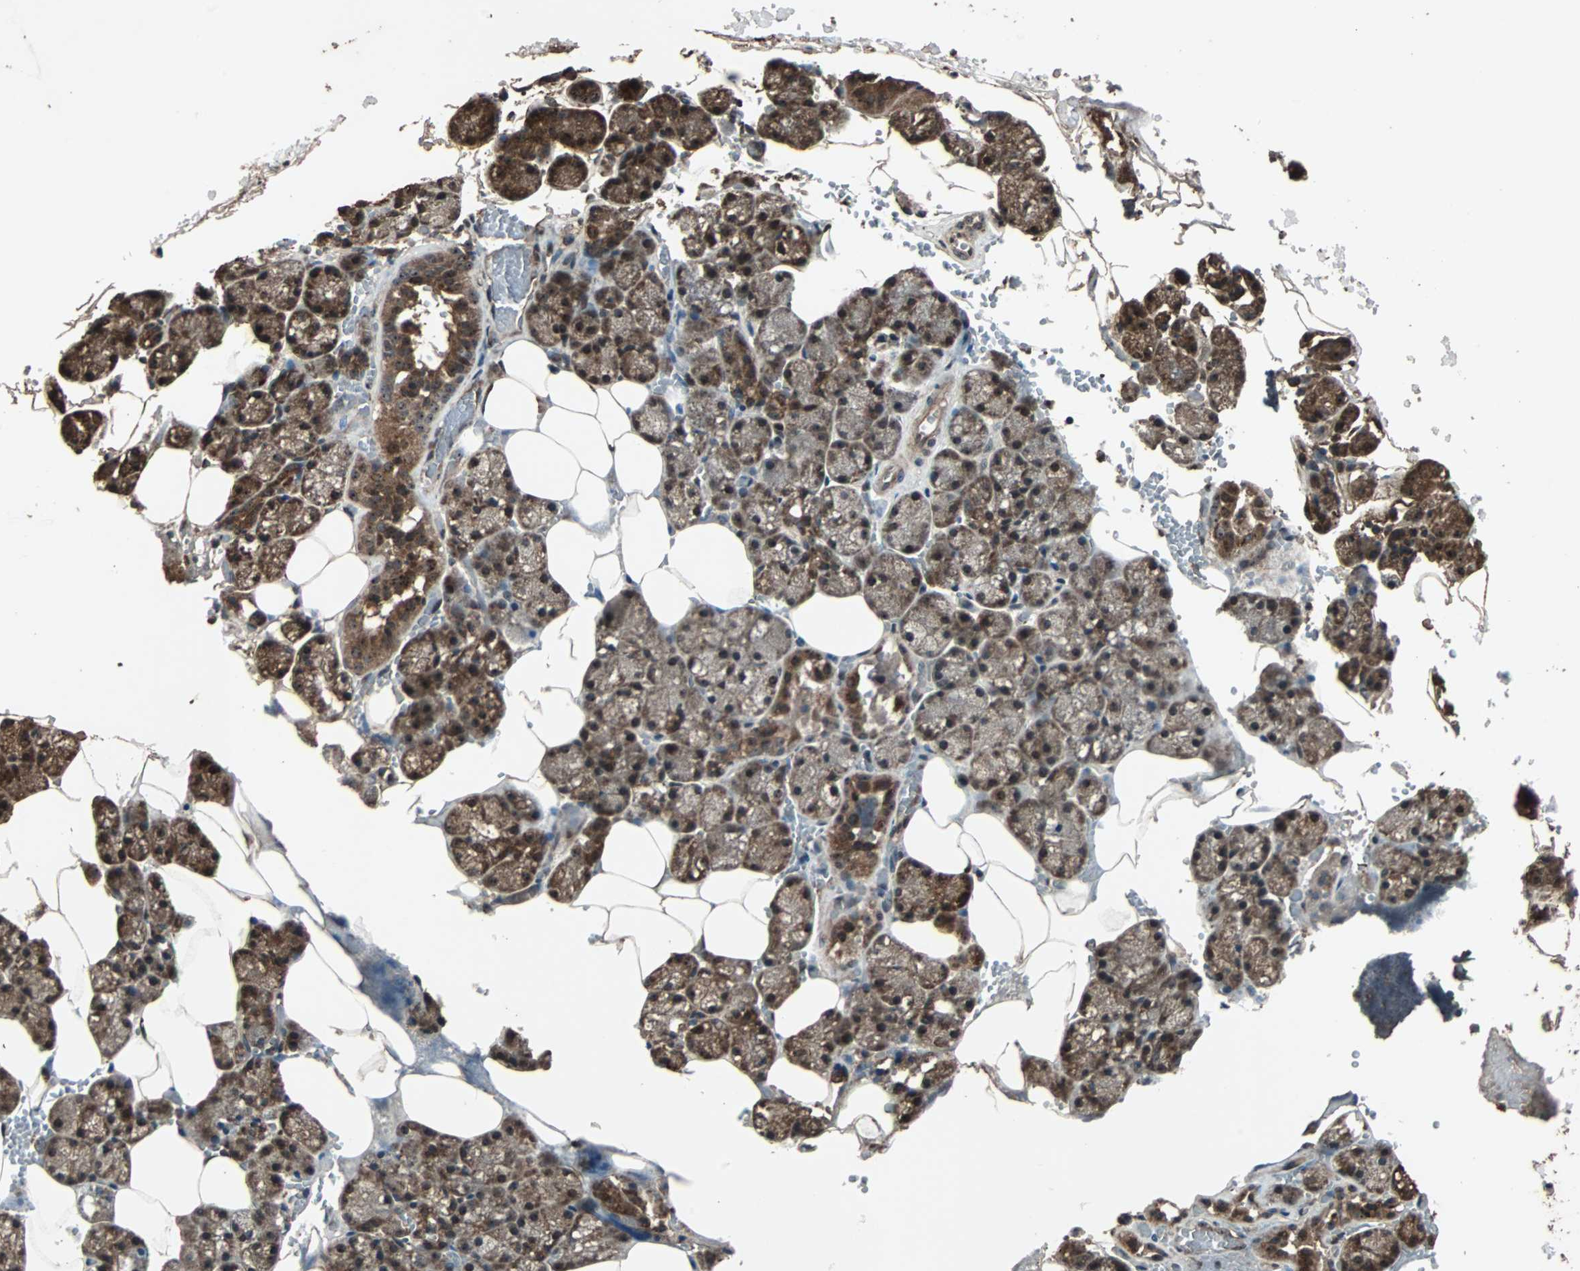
{"staining": {"intensity": "strong", "quantity": ">75%", "location": "cytoplasmic/membranous"}, "tissue": "salivary gland", "cell_type": "Glandular cells", "image_type": "normal", "snomed": [{"axis": "morphology", "description": "Normal tissue, NOS"}, {"axis": "topography", "description": "Salivary gland"}], "caption": "Salivary gland stained for a protein shows strong cytoplasmic/membranous positivity in glandular cells. (Stains: DAB (3,3'-diaminobenzidine) in brown, nuclei in blue, Microscopy: brightfield microscopy at high magnification).", "gene": "LAMTOR5", "patient": {"sex": "male", "age": 62}}